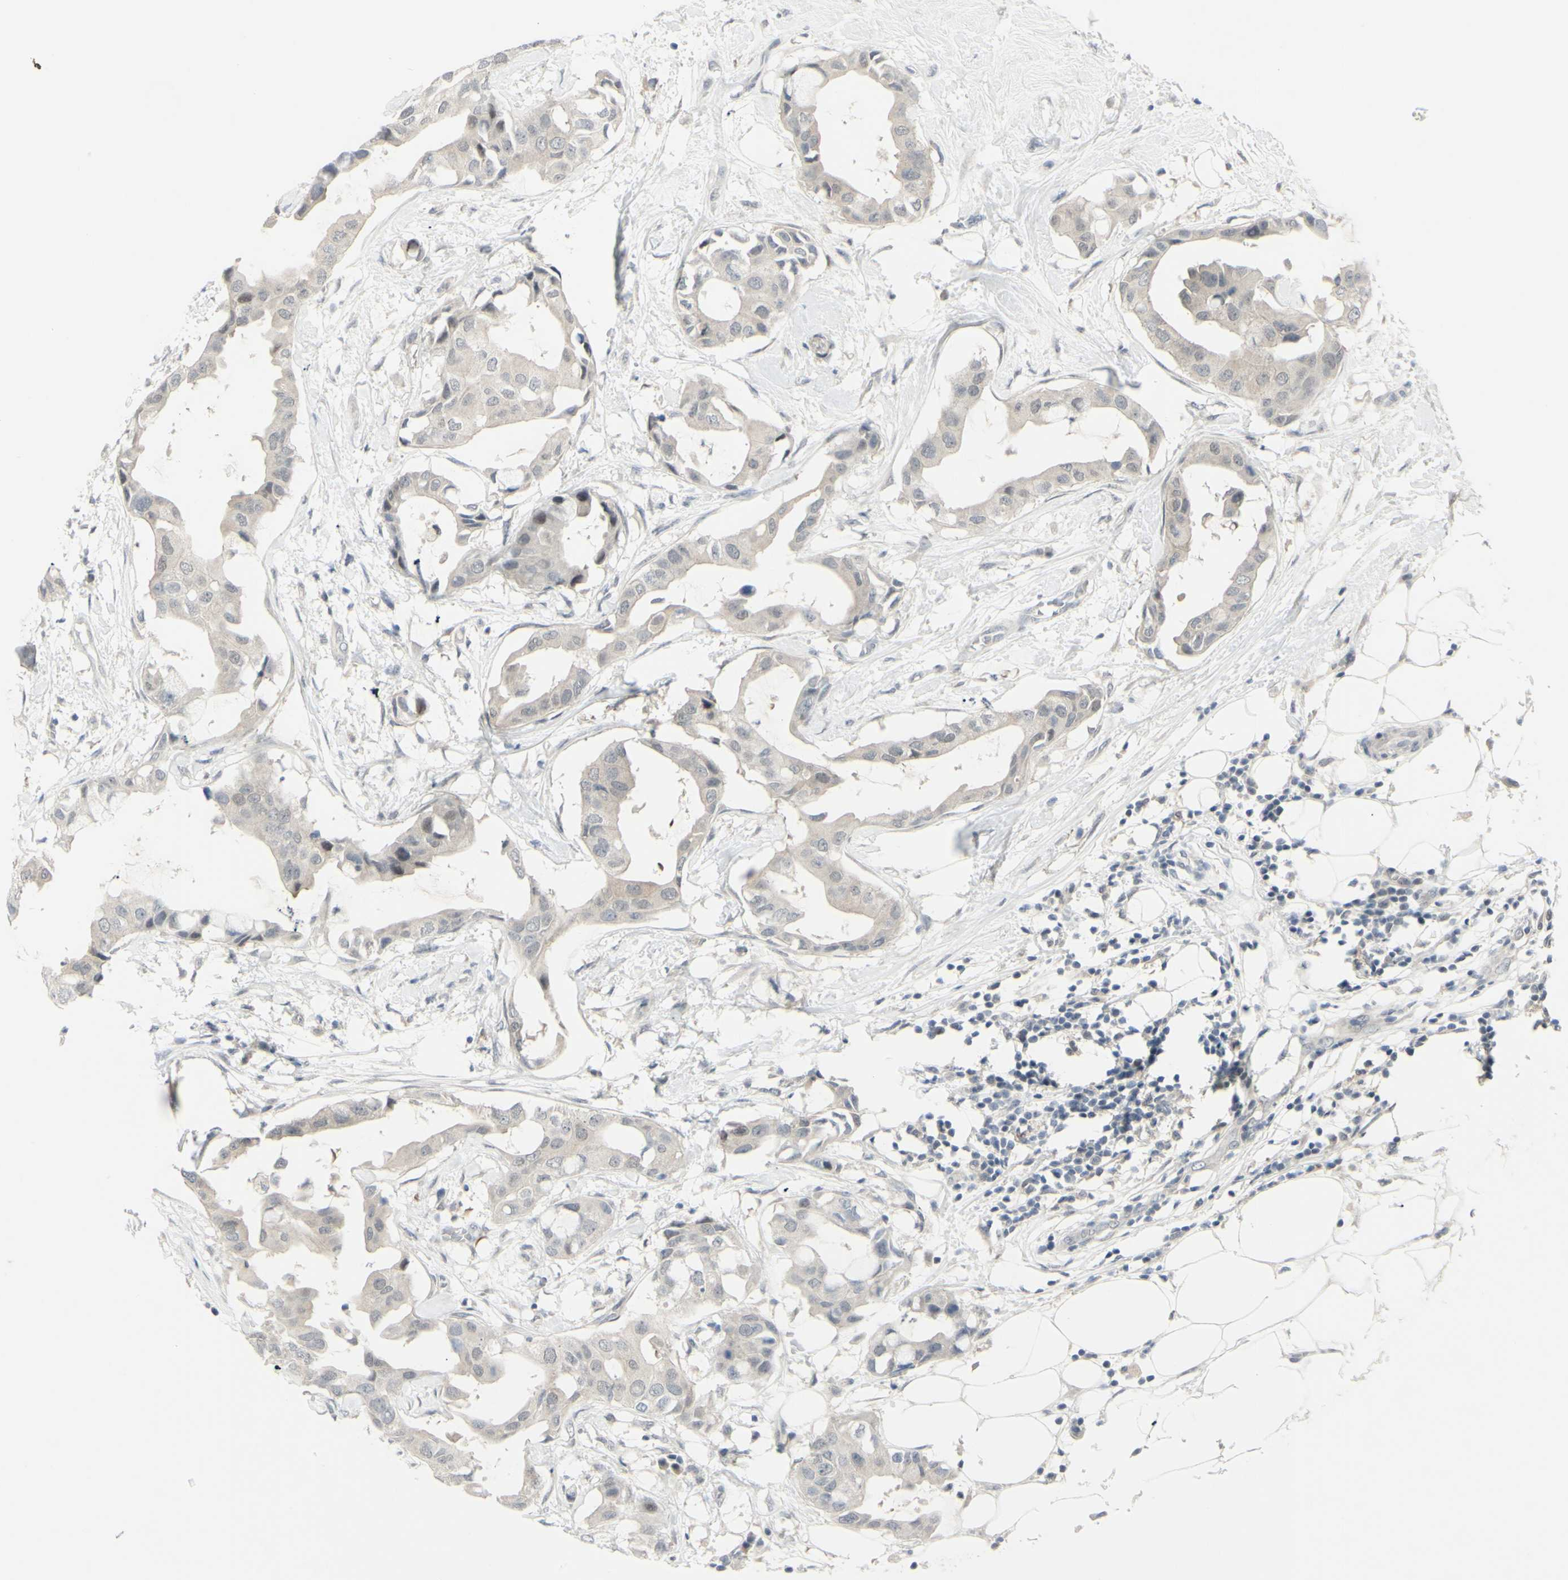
{"staining": {"intensity": "negative", "quantity": "none", "location": "none"}, "tissue": "breast cancer", "cell_type": "Tumor cells", "image_type": "cancer", "snomed": [{"axis": "morphology", "description": "Duct carcinoma"}, {"axis": "topography", "description": "Breast"}], "caption": "Immunohistochemical staining of human breast cancer reveals no significant staining in tumor cells. Brightfield microscopy of immunohistochemistry (IHC) stained with DAB (3,3'-diaminobenzidine) (brown) and hematoxylin (blue), captured at high magnification.", "gene": "ETNK1", "patient": {"sex": "female", "age": 40}}